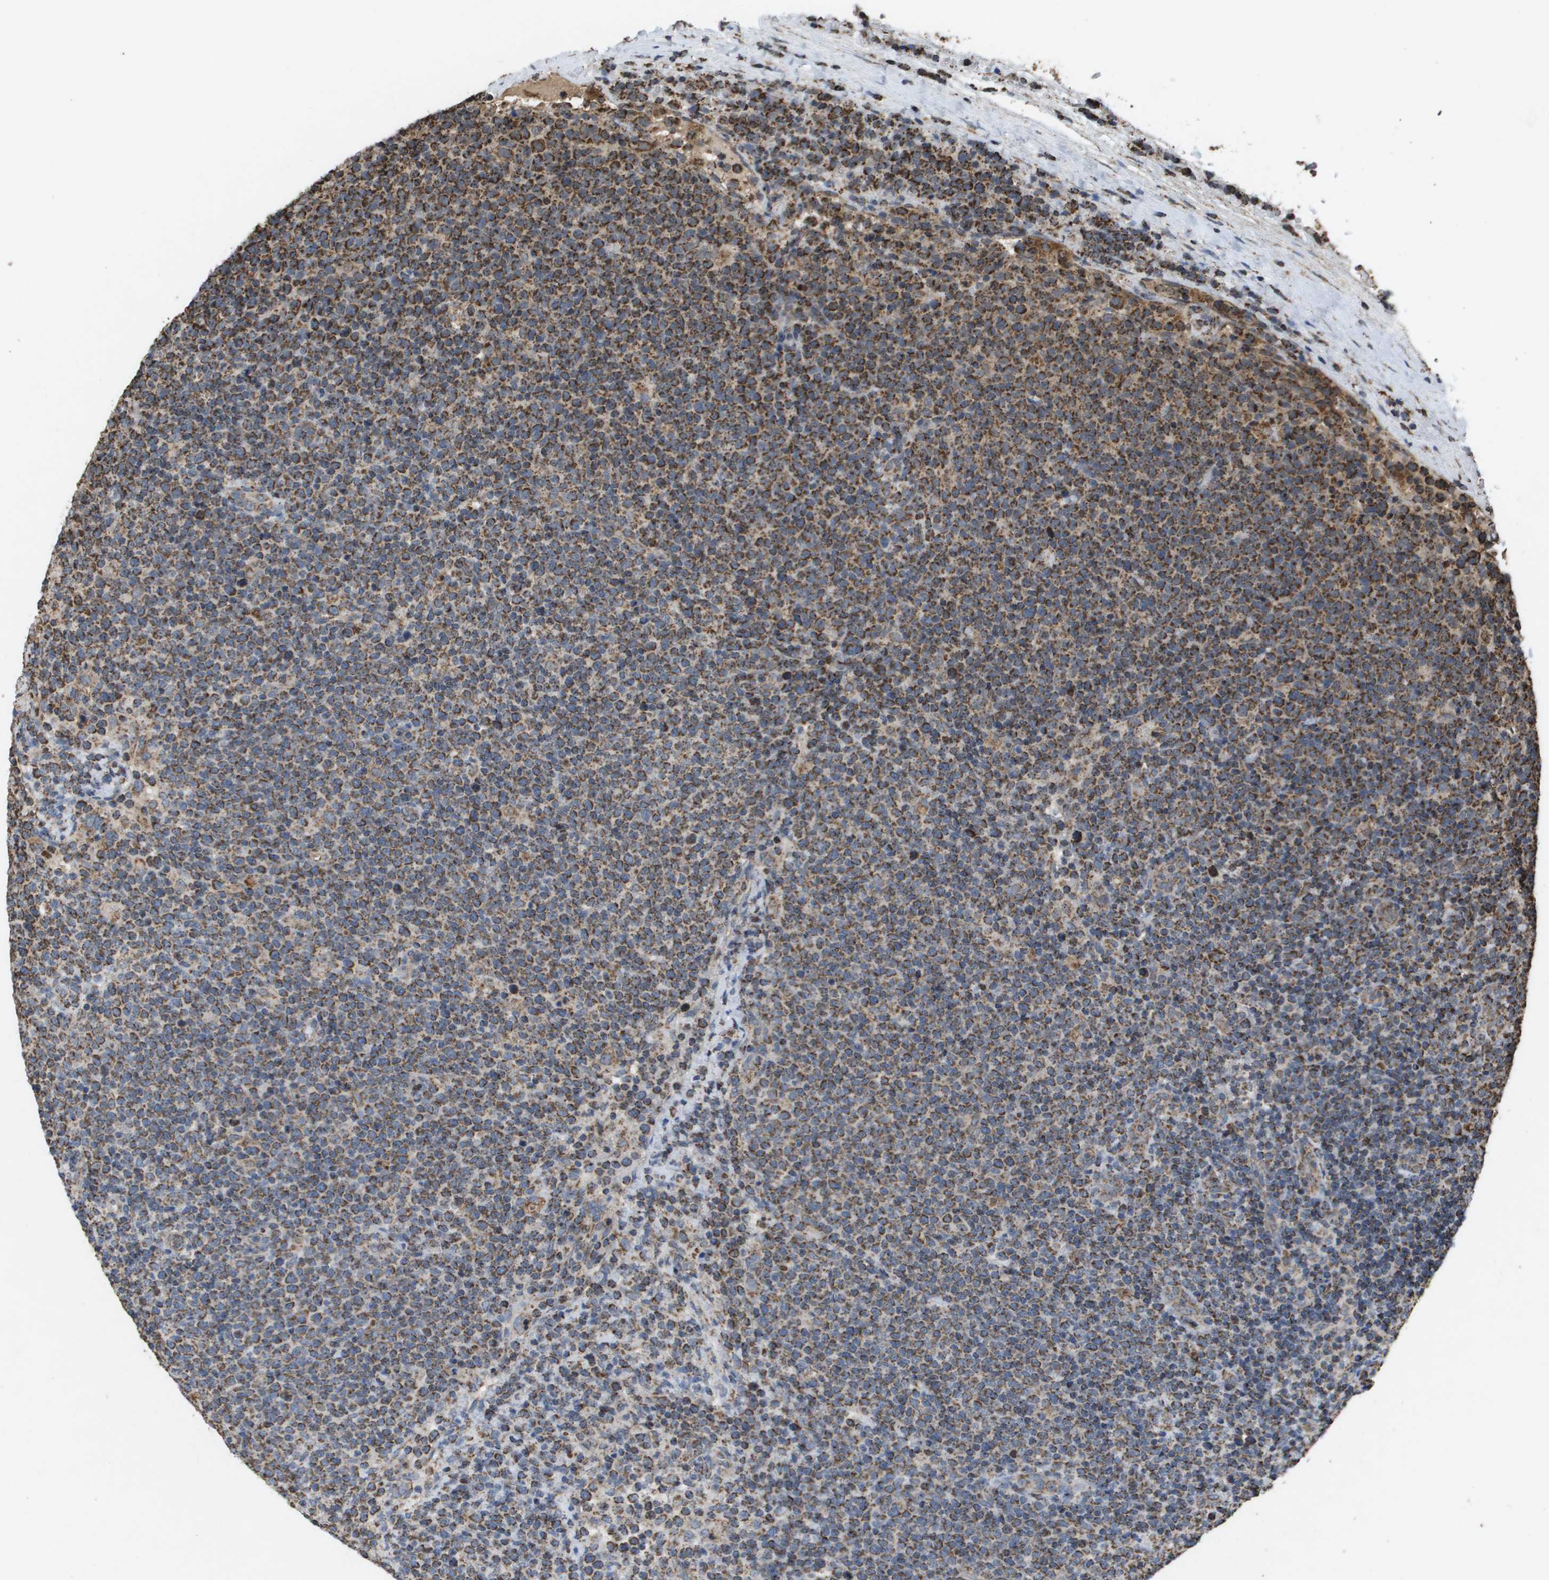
{"staining": {"intensity": "moderate", "quantity": ">75%", "location": "cytoplasmic/membranous"}, "tissue": "lymphoma", "cell_type": "Tumor cells", "image_type": "cancer", "snomed": [{"axis": "morphology", "description": "Malignant lymphoma, non-Hodgkin's type, High grade"}, {"axis": "topography", "description": "Lymph node"}], "caption": "A medium amount of moderate cytoplasmic/membranous staining is appreciated in approximately >75% of tumor cells in lymphoma tissue.", "gene": "HSPE1", "patient": {"sex": "male", "age": 61}}